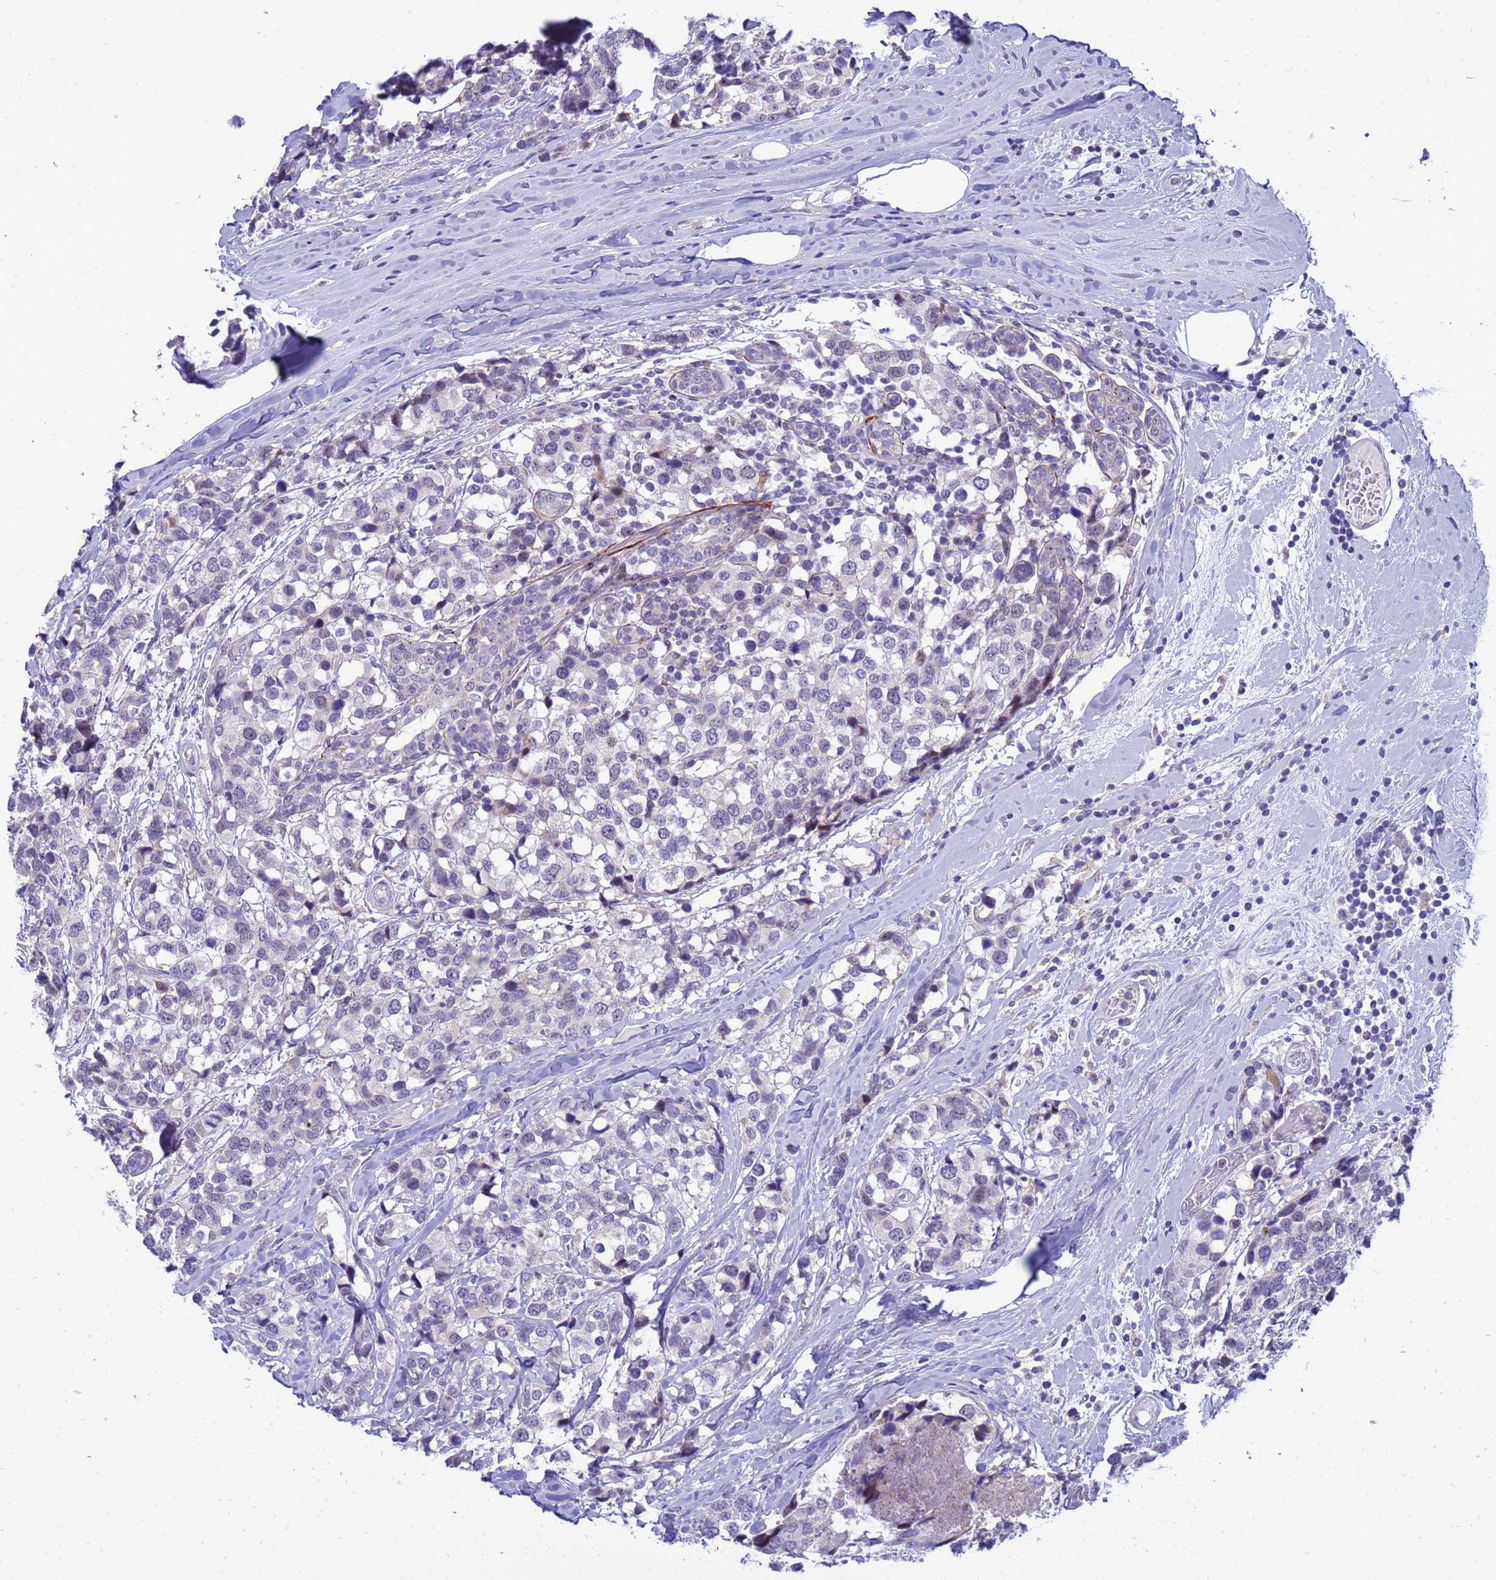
{"staining": {"intensity": "negative", "quantity": "none", "location": "none"}, "tissue": "breast cancer", "cell_type": "Tumor cells", "image_type": "cancer", "snomed": [{"axis": "morphology", "description": "Lobular carcinoma"}, {"axis": "topography", "description": "Breast"}], "caption": "An immunohistochemistry histopathology image of lobular carcinoma (breast) is shown. There is no staining in tumor cells of lobular carcinoma (breast).", "gene": "LRATD1", "patient": {"sex": "female", "age": 59}}